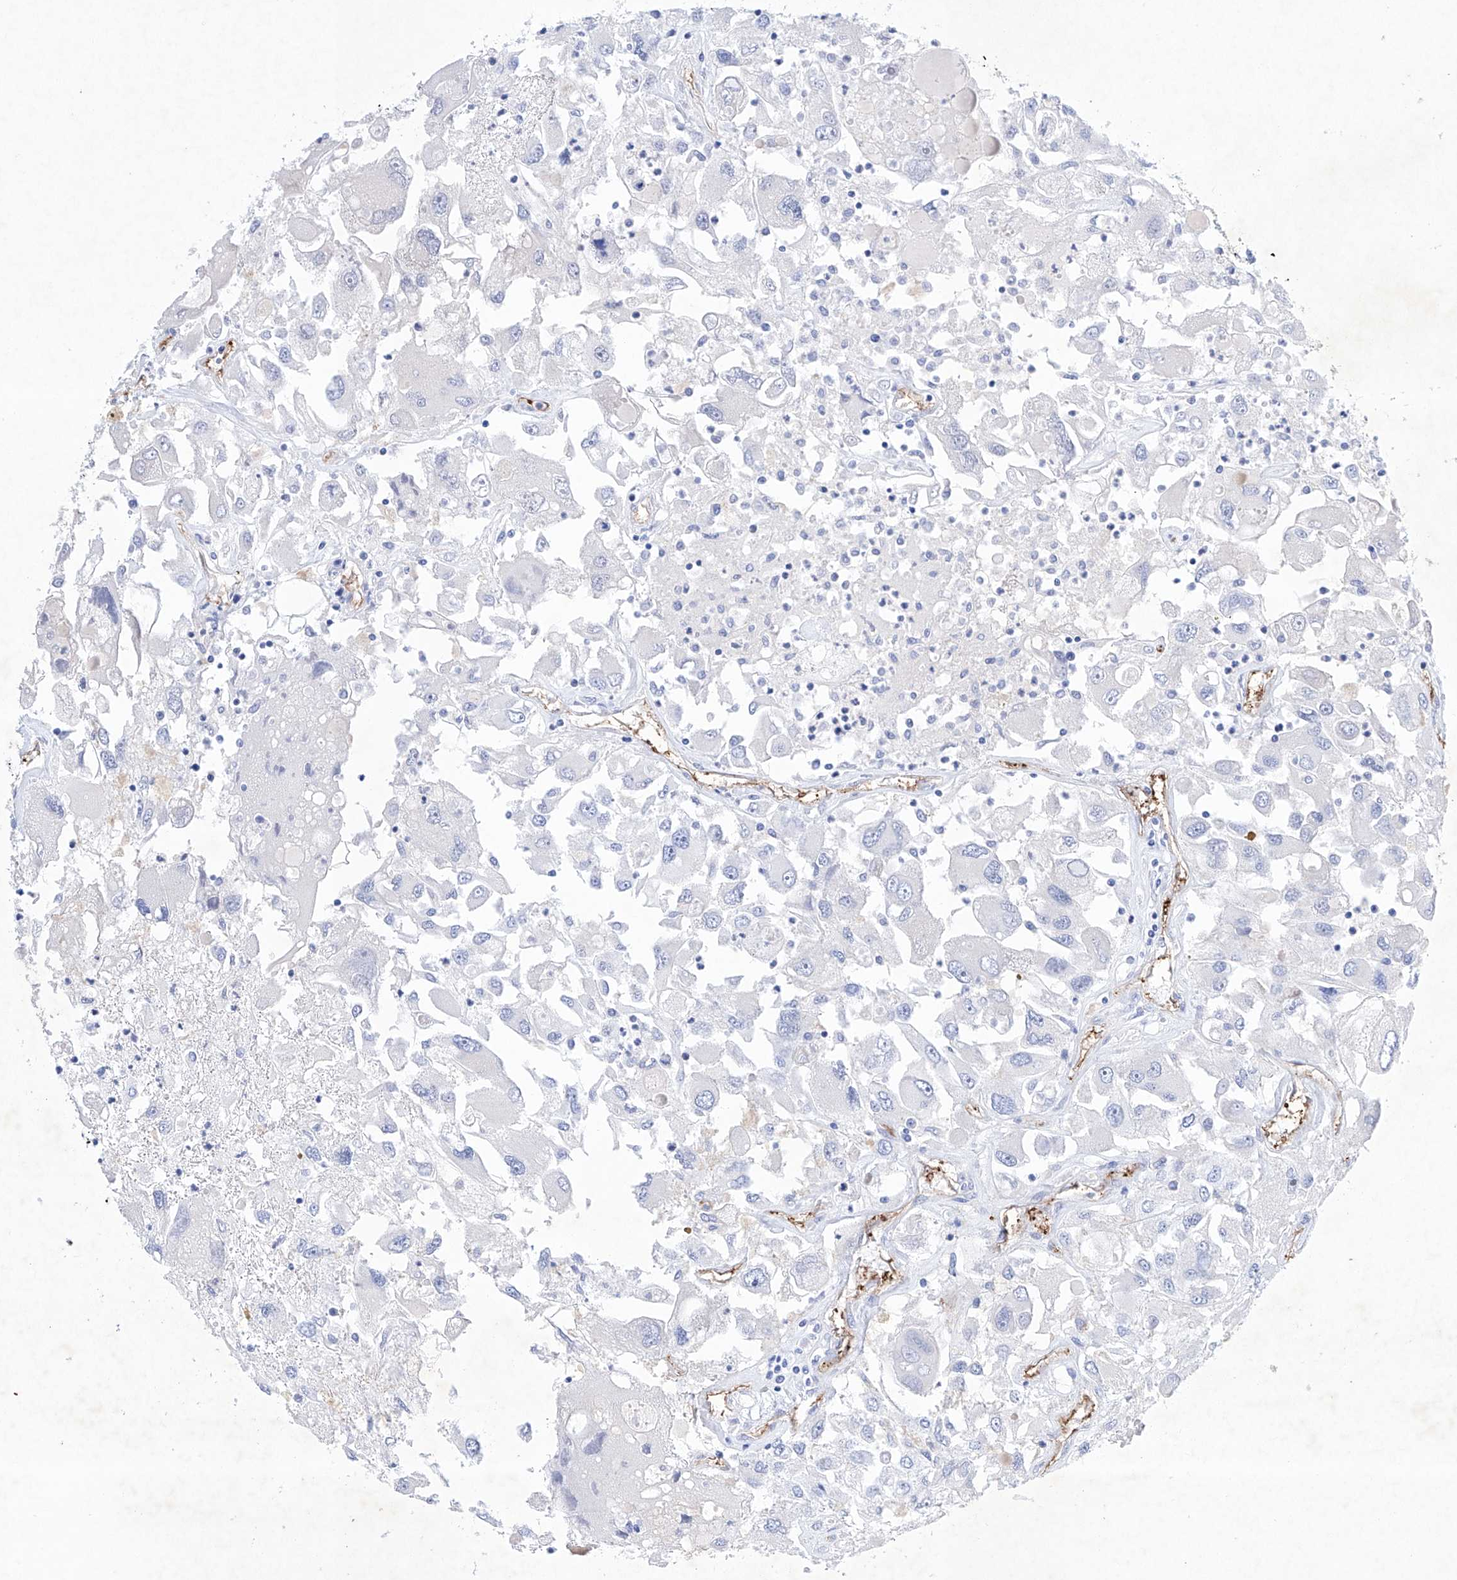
{"staining": {"intensity": "negative", "quantity": "none", "location": "none"}, "tissue": "renal cancer", "cell_type": "Tumor cells", "image_type": "cancer", "snomed": [{"axis": "morphology", "description": "Adenocarcinoma, NOS"}, {"axis": "topography", "description": "Kidney"}], "caption": "A high-resolution image shows immunohistochemistry staining of renal adenocarcinoma, which displays no significant expression in tumor cells.", "gene": "ETV7", "patient": {"sex": "female", "age": 52}}